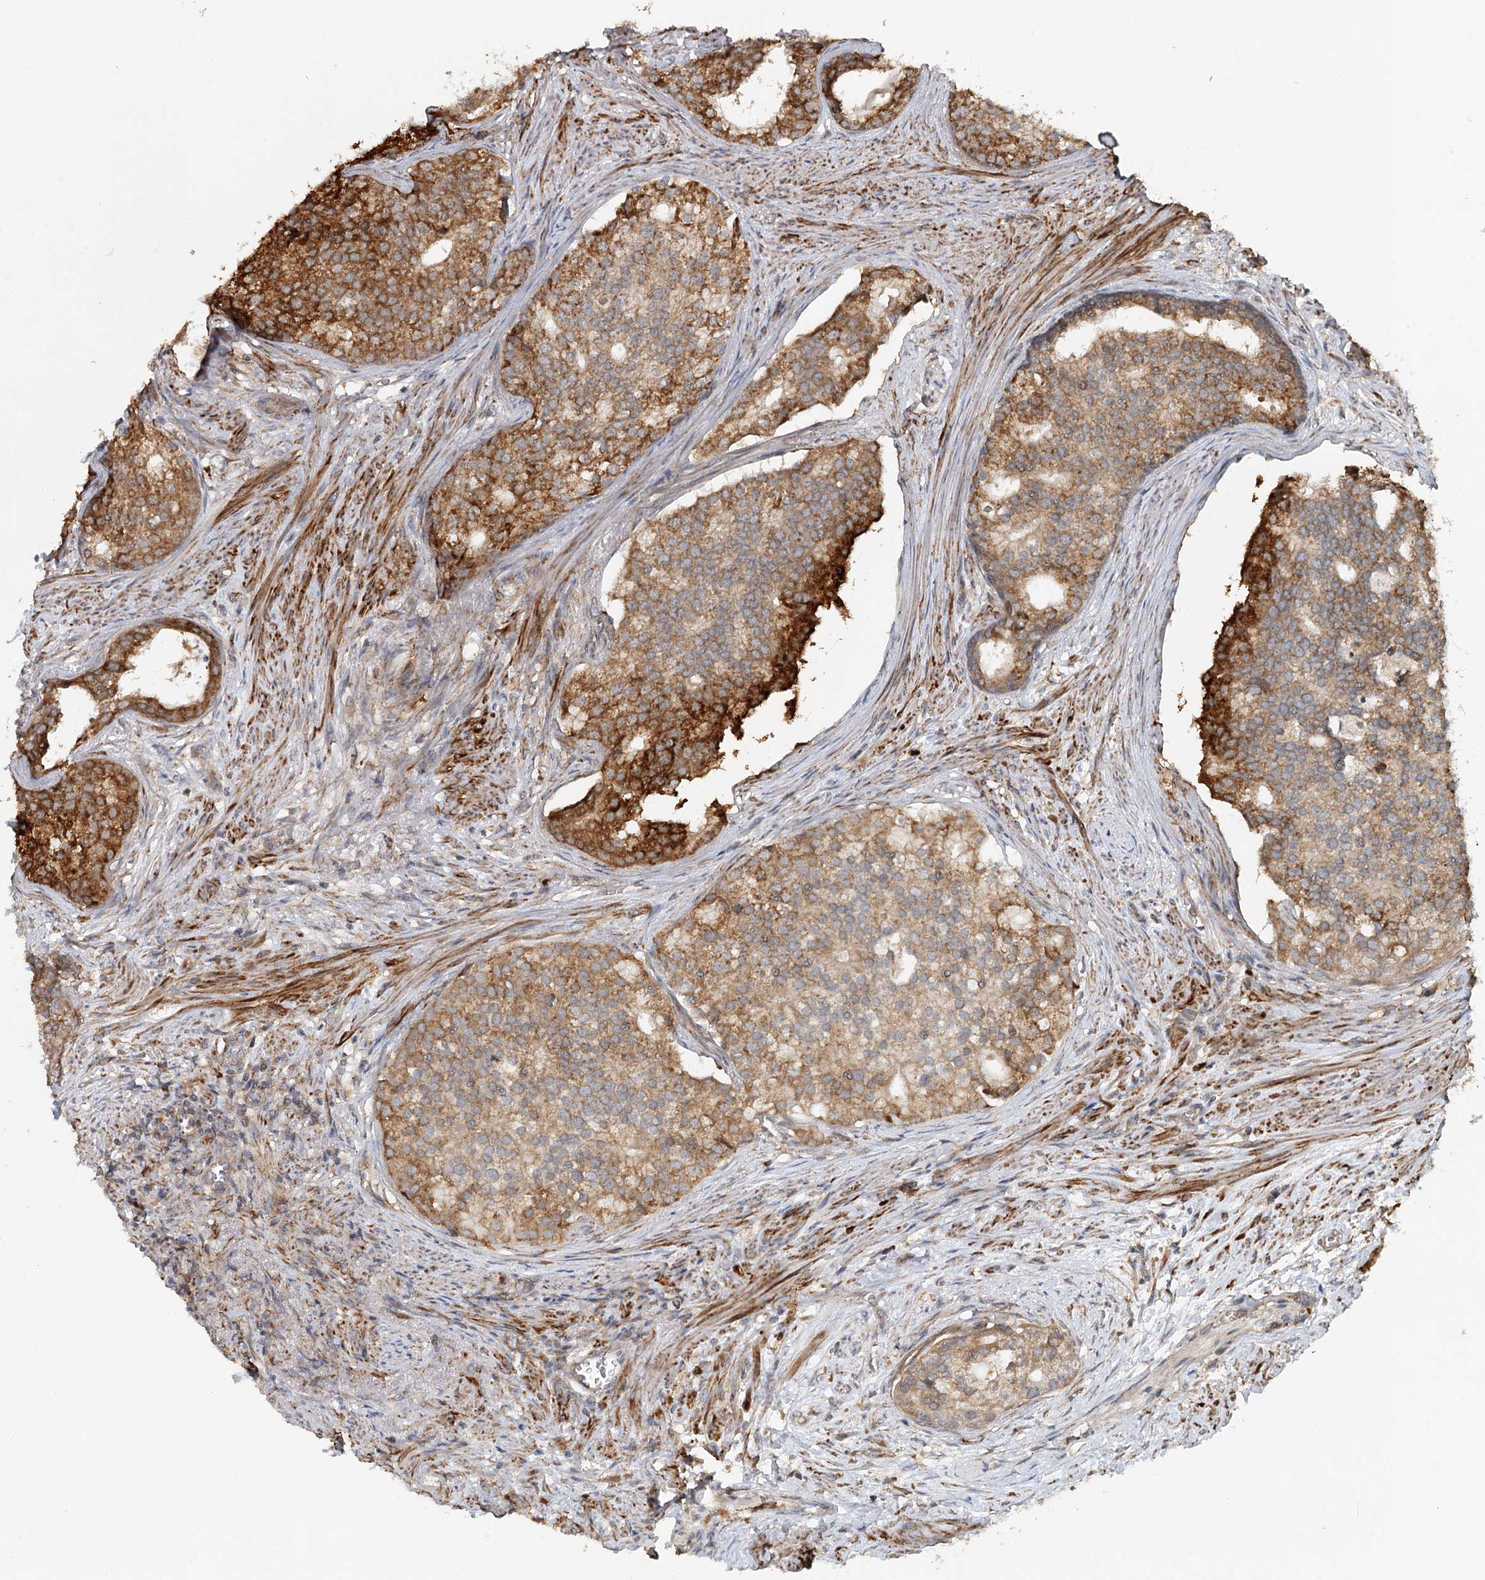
{"staining": {"intensity": "moderate", "quantity": ">75%", "location": "cytoplasmic/membranous"}, "tissue": "prostate cancer", "cell_type": "Tumor cells", "image_type": "cancer", "snomed": [{"axis": "morphology", "description": "Adenocarcinoma, Low grade"}, {"axis": "topography", "description": "Prostate"}], "caption": "Human low-grade adenocarcinoma (prostate) stained for a protein (brown) displays moderate cytoplasmic/membranous positive staining in approximately >75% of tumor cells.", "gene": "RNF111", "patient": {"sex": "male", "age": 71}}